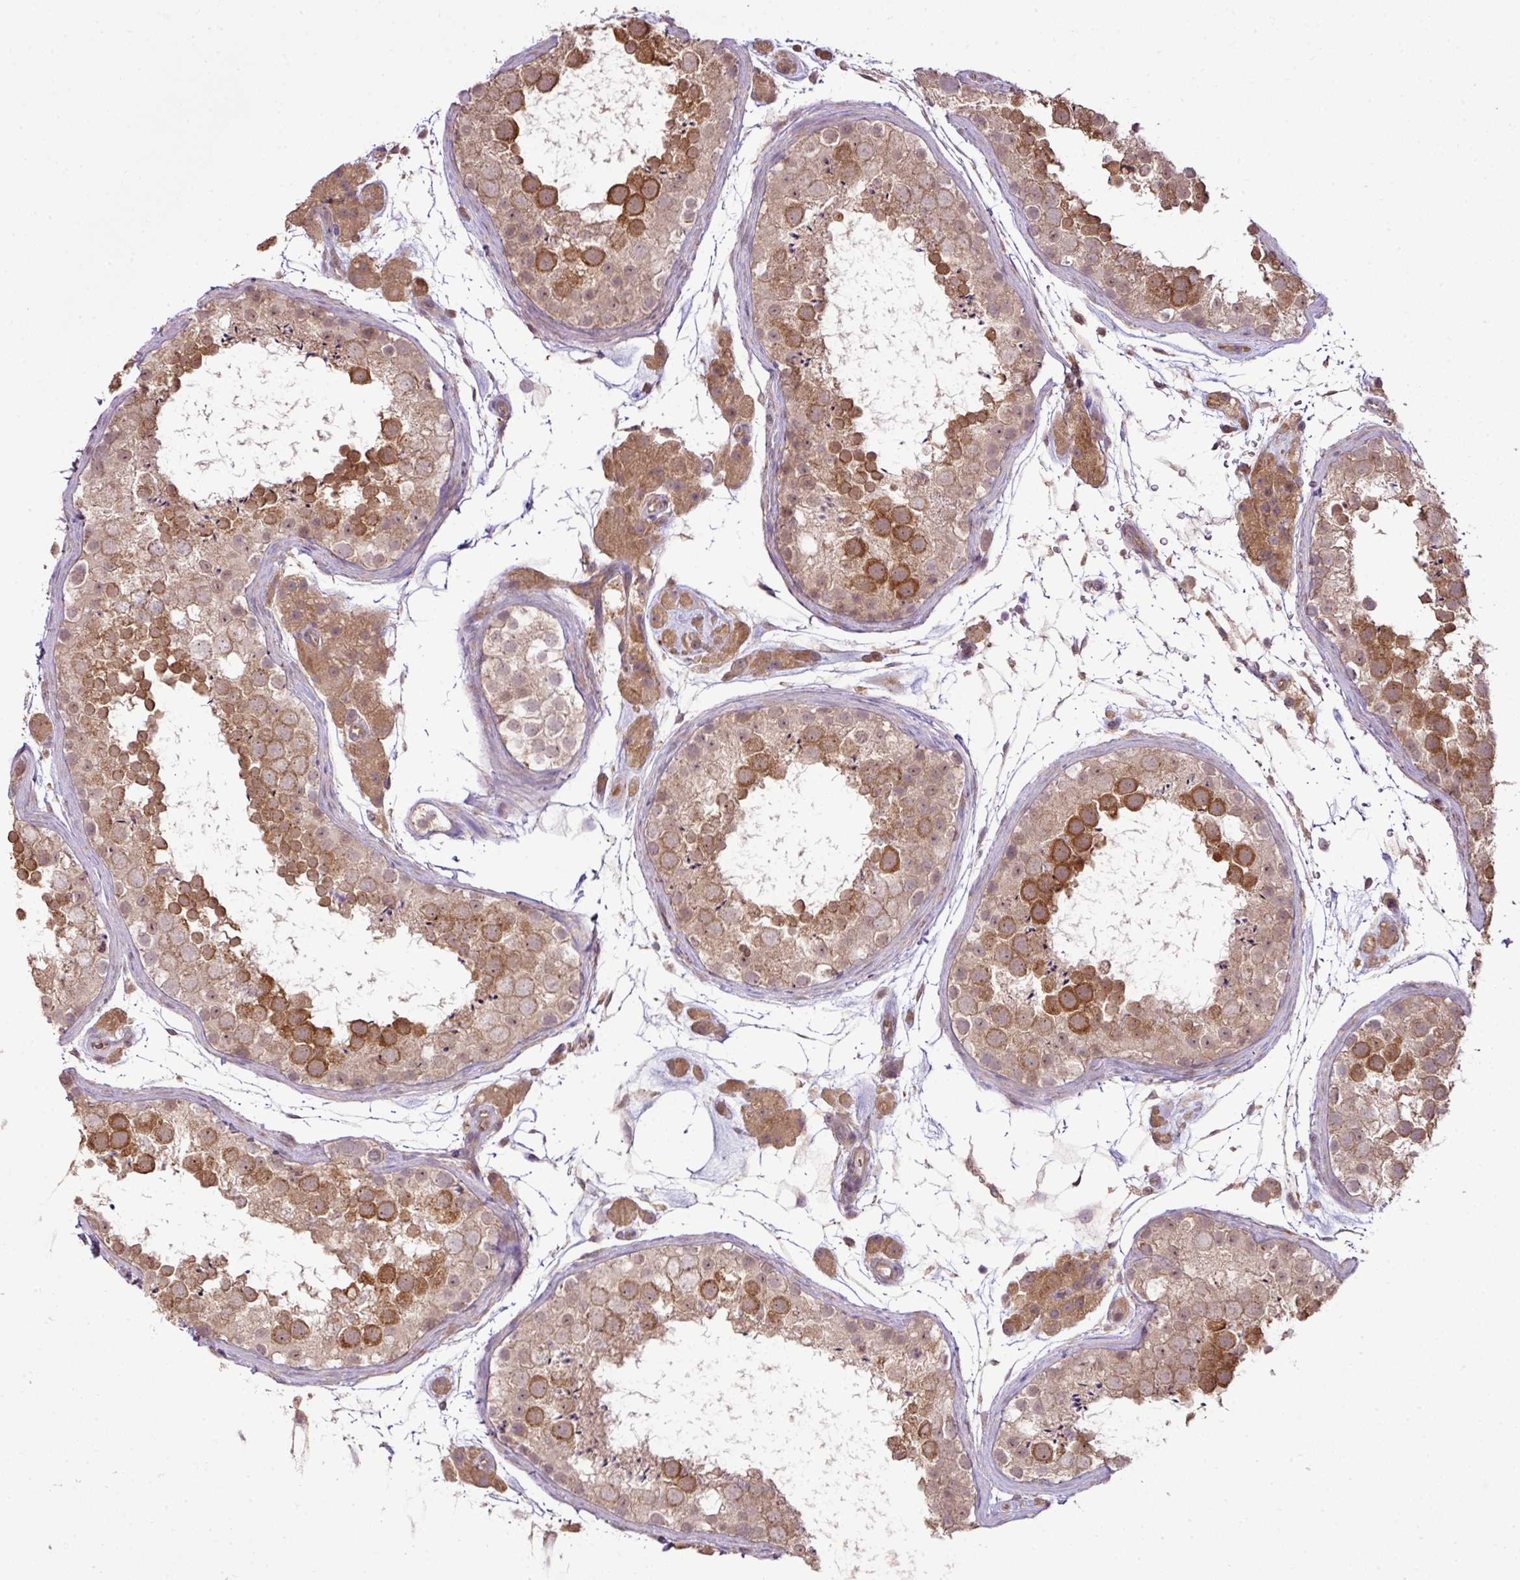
{"staining": {"intensity": "strong", "quantity": "25%-75%", "location": "cytoplasmic/membranous"}, "tissue": "testis", "cell_type": "Cells in seminiferous ducts", "image_type": "normal", "snomed": [{"axis": "morphology", "description": "Normal tissue, NOS"}, {"axis": "topography", "description": "Testis"}], "caption": "IHC of benign testis displays high levels of strong cytoplasmic/membranous positivity in about 25%-75% of cells in seminiferous ducts. Nuclei are stained in blue.", "gene": "DNAAF4", "patient": {"sex": "male", "age": 41}}